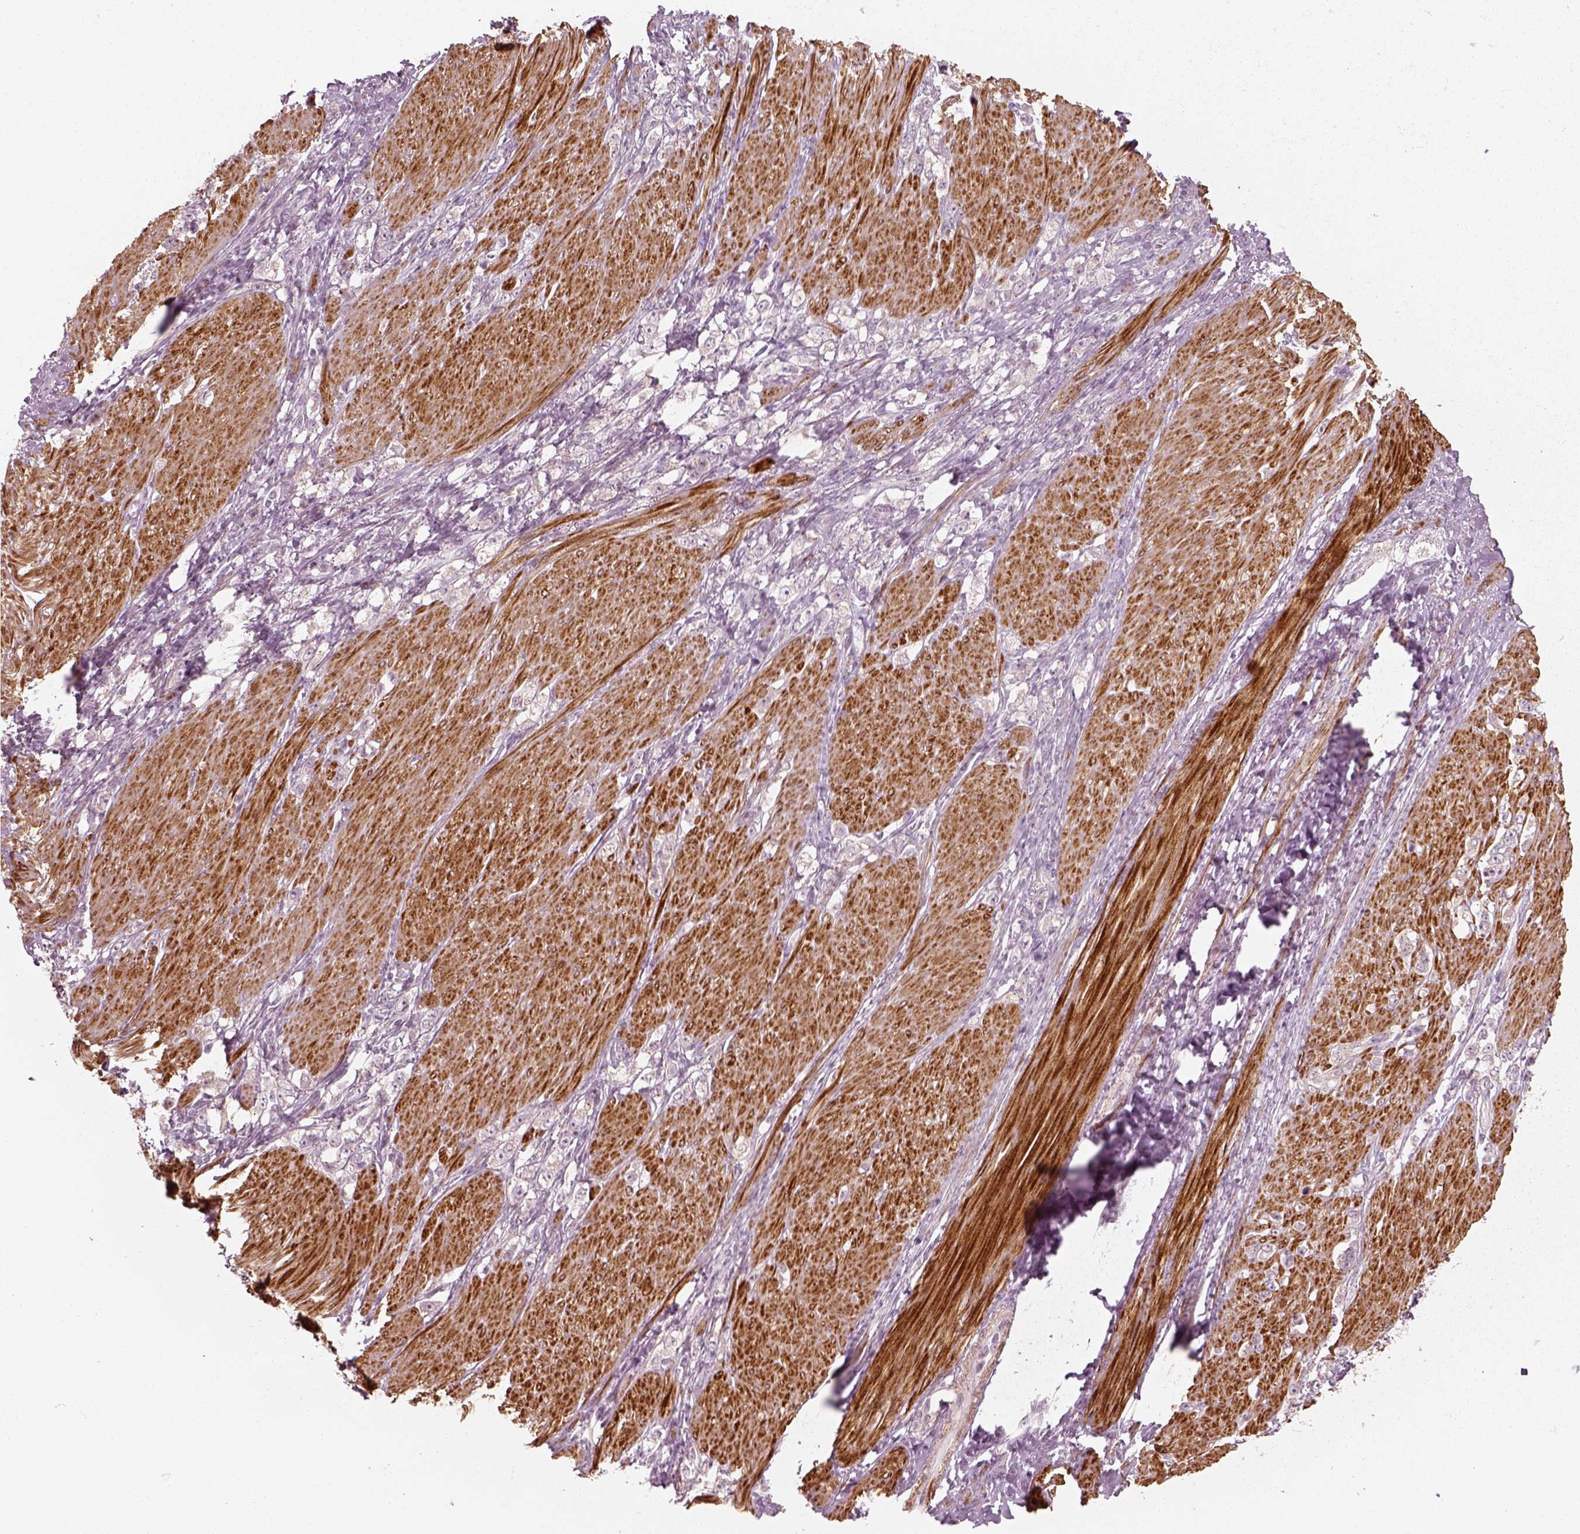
{"staining": {"intensity": "negative", "quantity": "none", "location": "none"}, "tissue": "stomach cancer", "cell_type": "Tumor cells", "image_type": "cancer", "snomed": [{"axis": "morphology", "description": "Adenocarcinoma, NOS"}, {"axis": "topography", "description": "Stomach, lower"}], "caption": "Histopathology image shows no significant protein positivity in tumor cells of stomach adenocarcinoma.", "gene": "MLIP", "patient": {"sex": "male", "age": 88}}